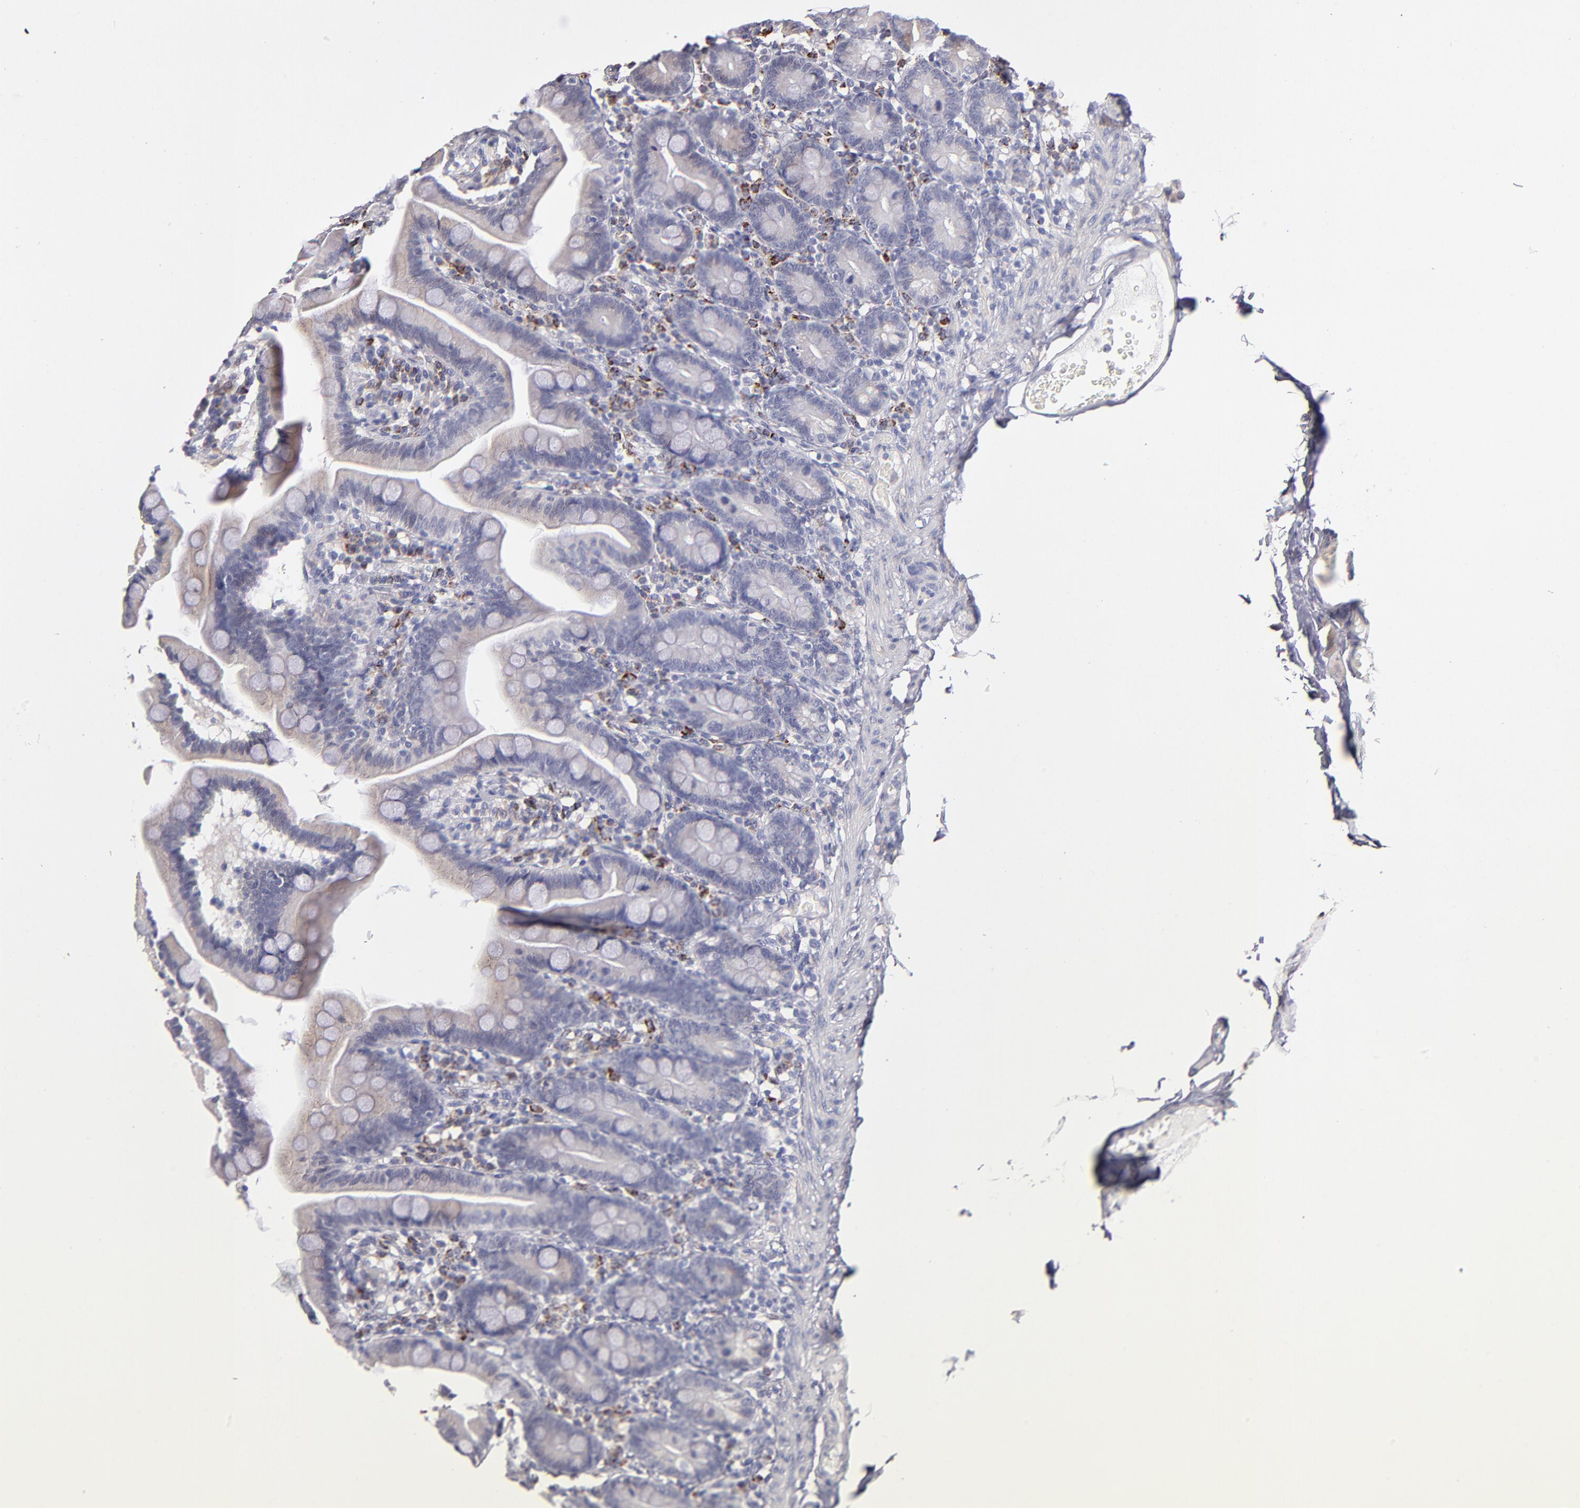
{"staining": {"intensity": "moderate", "quantity": ">75%", "location": "cytoplasmic/membranous"}, "tissue": "duodenum", "cell_type": "Glandular cells", "image_type": "normal", "snomed": [{"axis": "morphology", "description": "Normal tissue, NOS"}, {"axis": "topography", "description": "Duodenum"}], "caption": "This micrograph demonstrates IHC staining of normal duodenum, with medium moderate cytoplasmic/membranous expression in about >75% of glandular cells.", "gene": "GLDC", "patient": {"sex": "female", "age": 75}}